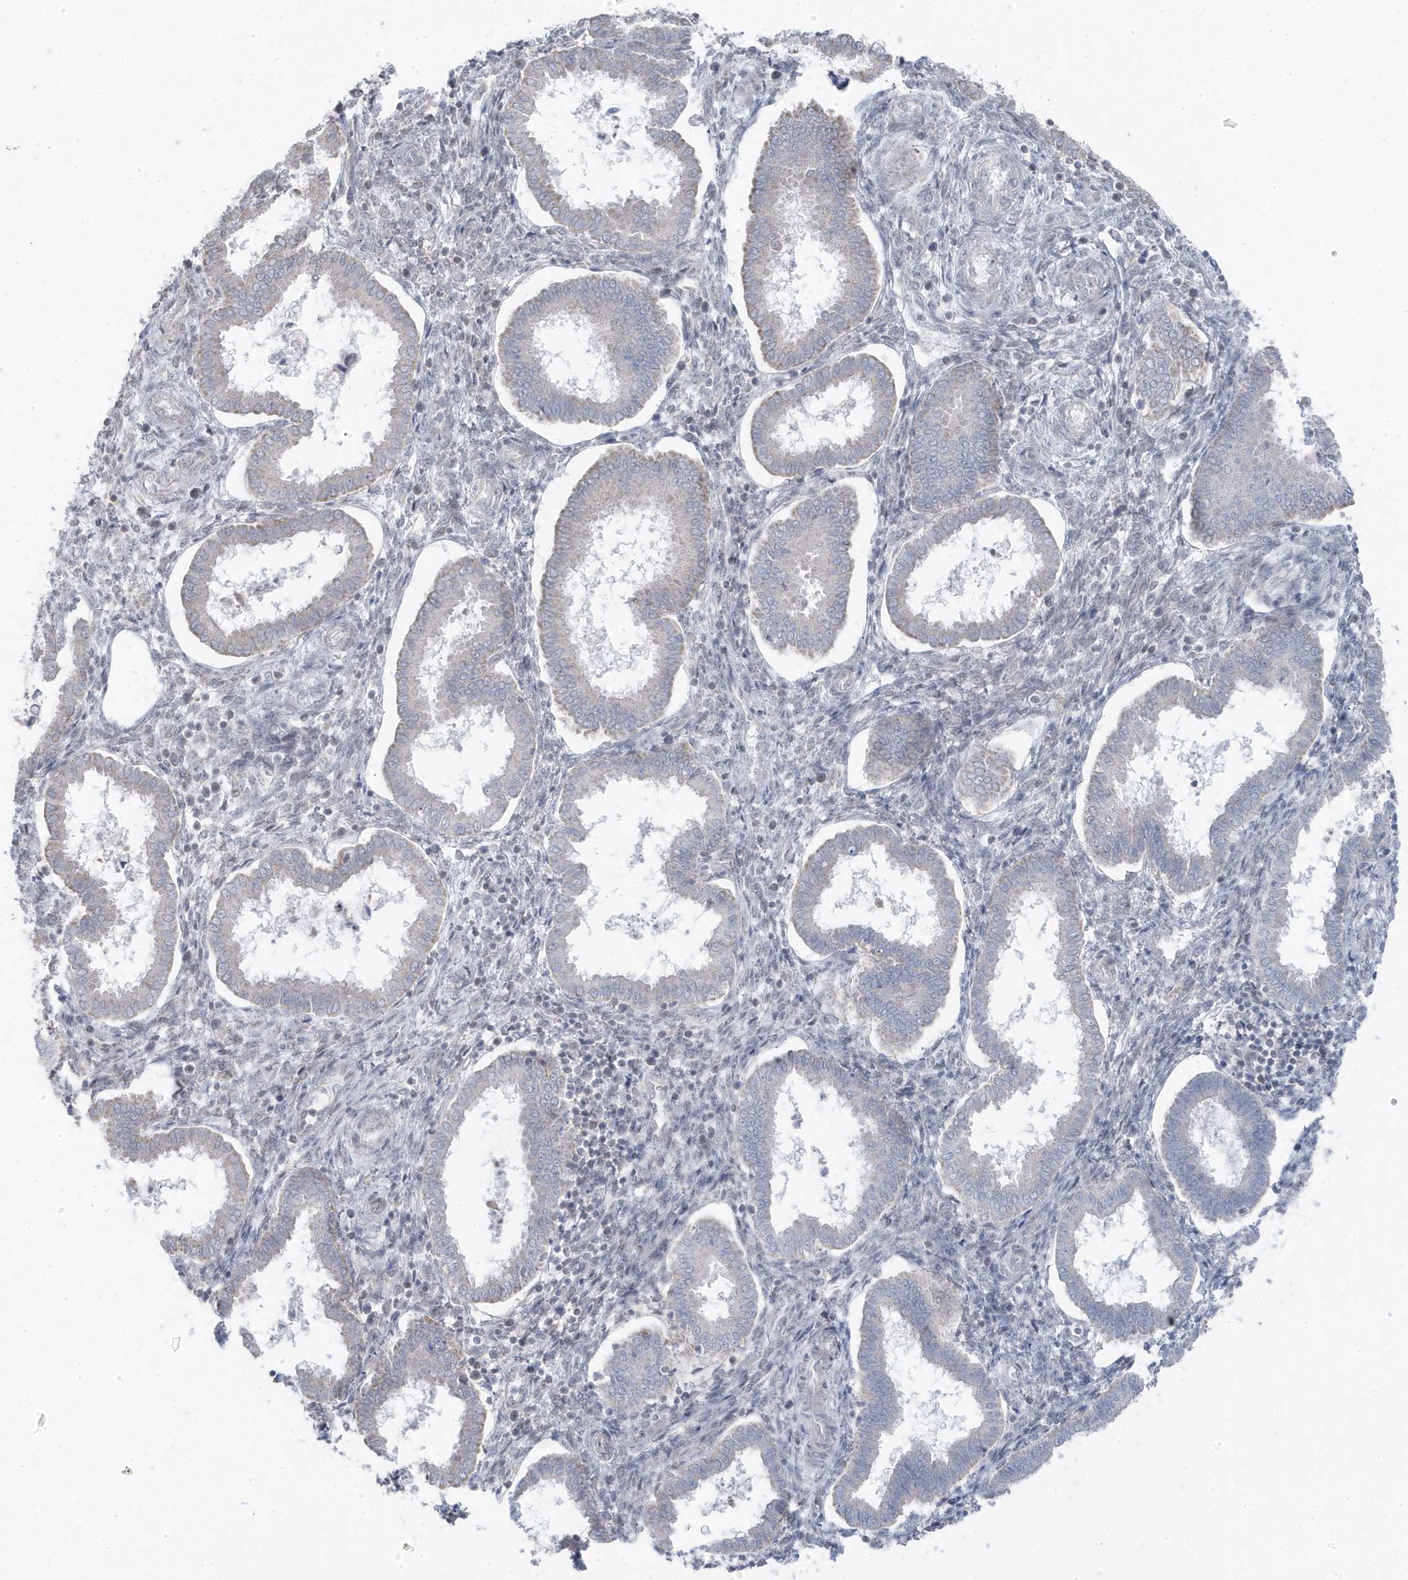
{"staining": {"intensity": "negative", "quantity": "none", "location": "none"}, "tissue": "endometrium", "cell_type": "Cells in endometrial stroma", "image_type": "normal", "snomed": [{"axis": "morphology", "description": "Normal tissue, NOS"}, {"axis": "topography", "description": "Endometrium"}], "caption": "A histopathology image of human endometrium is negative for staining in cells in endometrial stroma.", "gene": "TSEN15", "patient": {"sex": "female", "age": 24}}